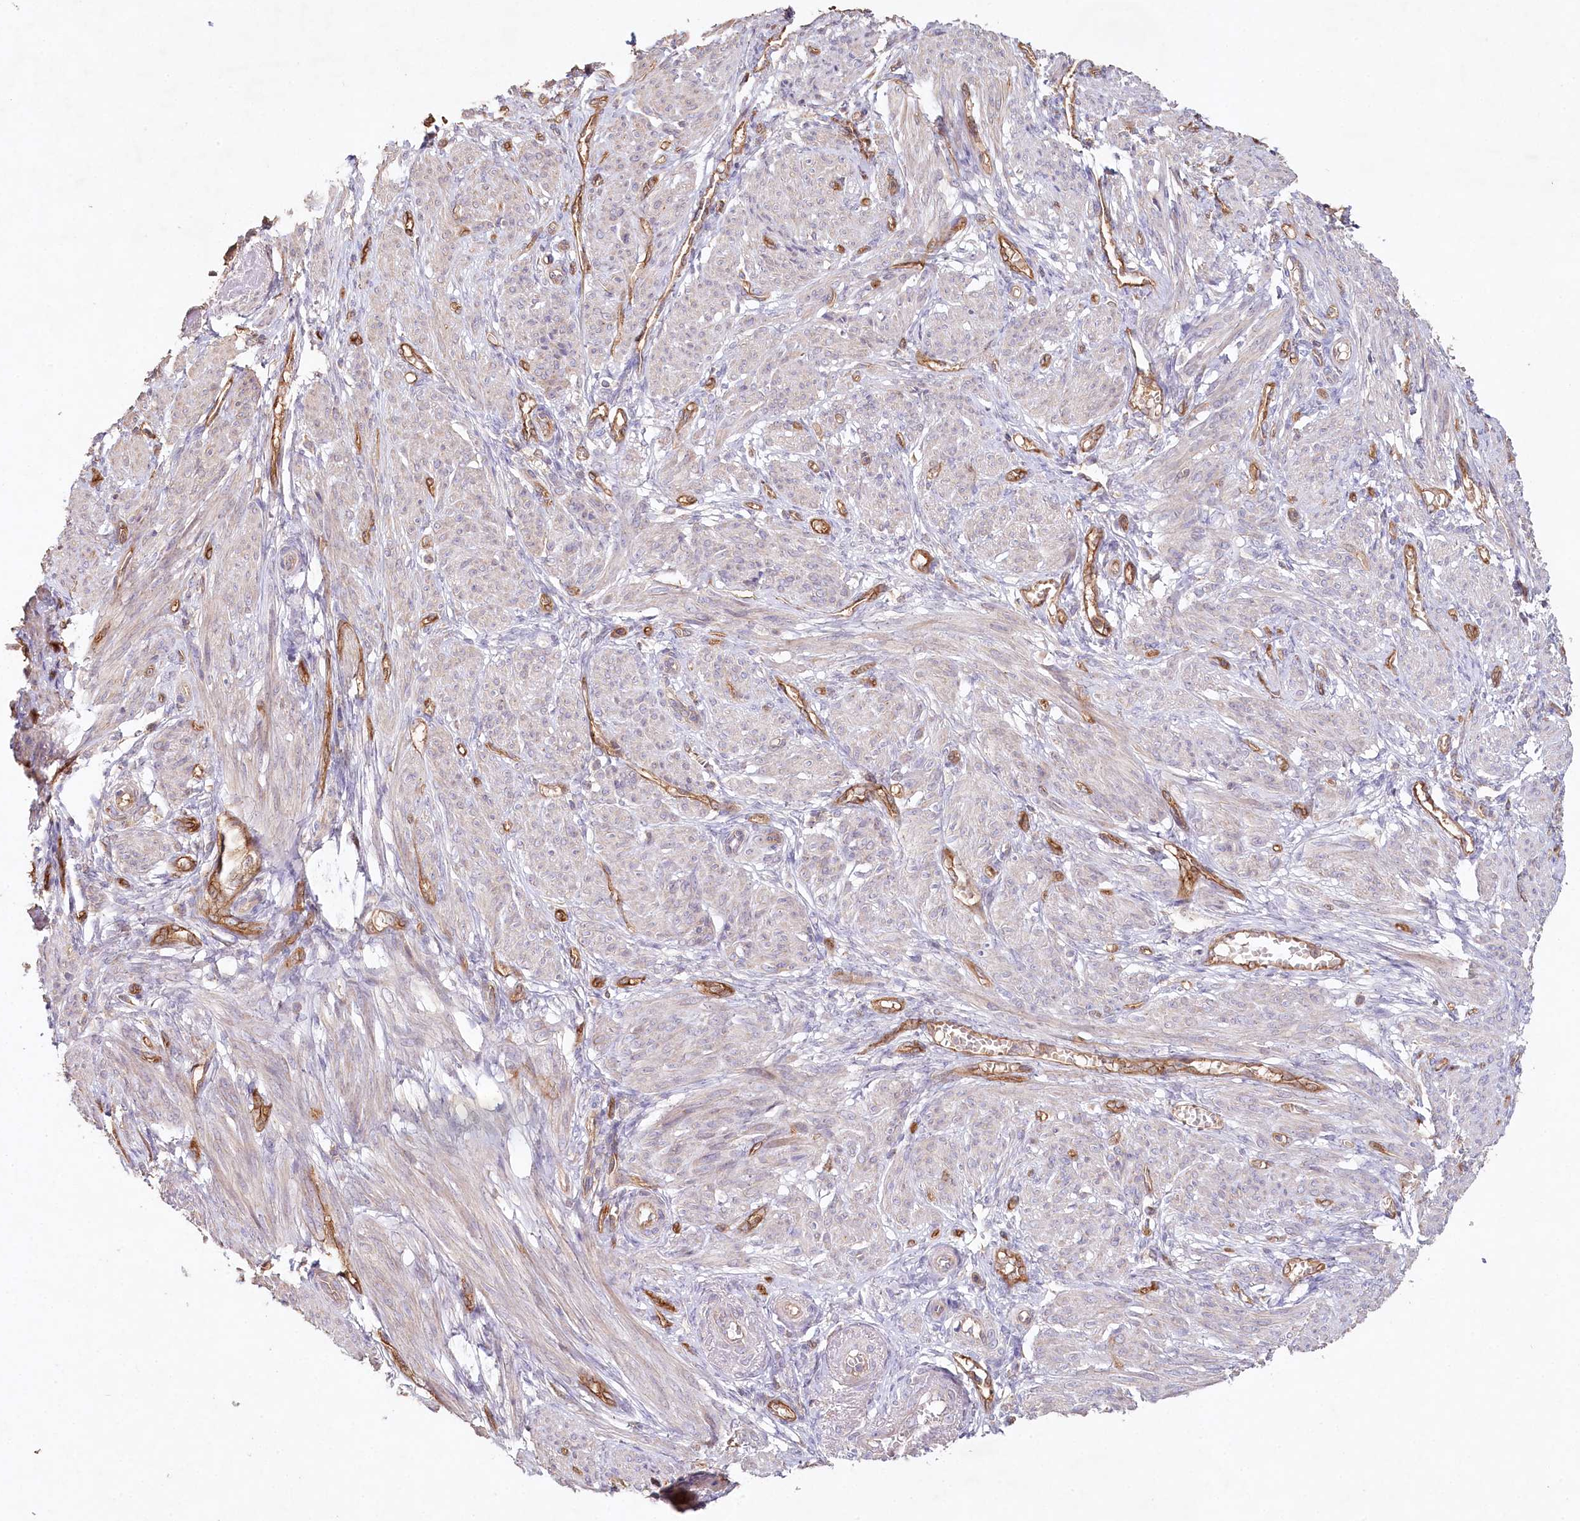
{"staining": {"intensity": "weak", "quantity": "<25%", "location": "cytoplasmic/membranous"}, "tissue": "smooth muscle", "cell_type": "Smooth muscle cells", "image_type": "normal", "snomed": [{"axis": "morphology", "description": "Normal tissue, NOS"}, {"axis": "topography", "description": "Smooth muscle"}], "caption": "IHC micrograph of benign smooth muscle: smooth muscle stained with DAB (3,3'-diaminobenzidine) displays no significant protein positivity in smooth muscle cells. The staining was performed using DAB to visualize the protein expression in brown, while the nuclei were stained in blue with hematoxylin (Magnification: 20x).", "gene": "RBP5", "patient": {"sex": "female", "age": 39}}